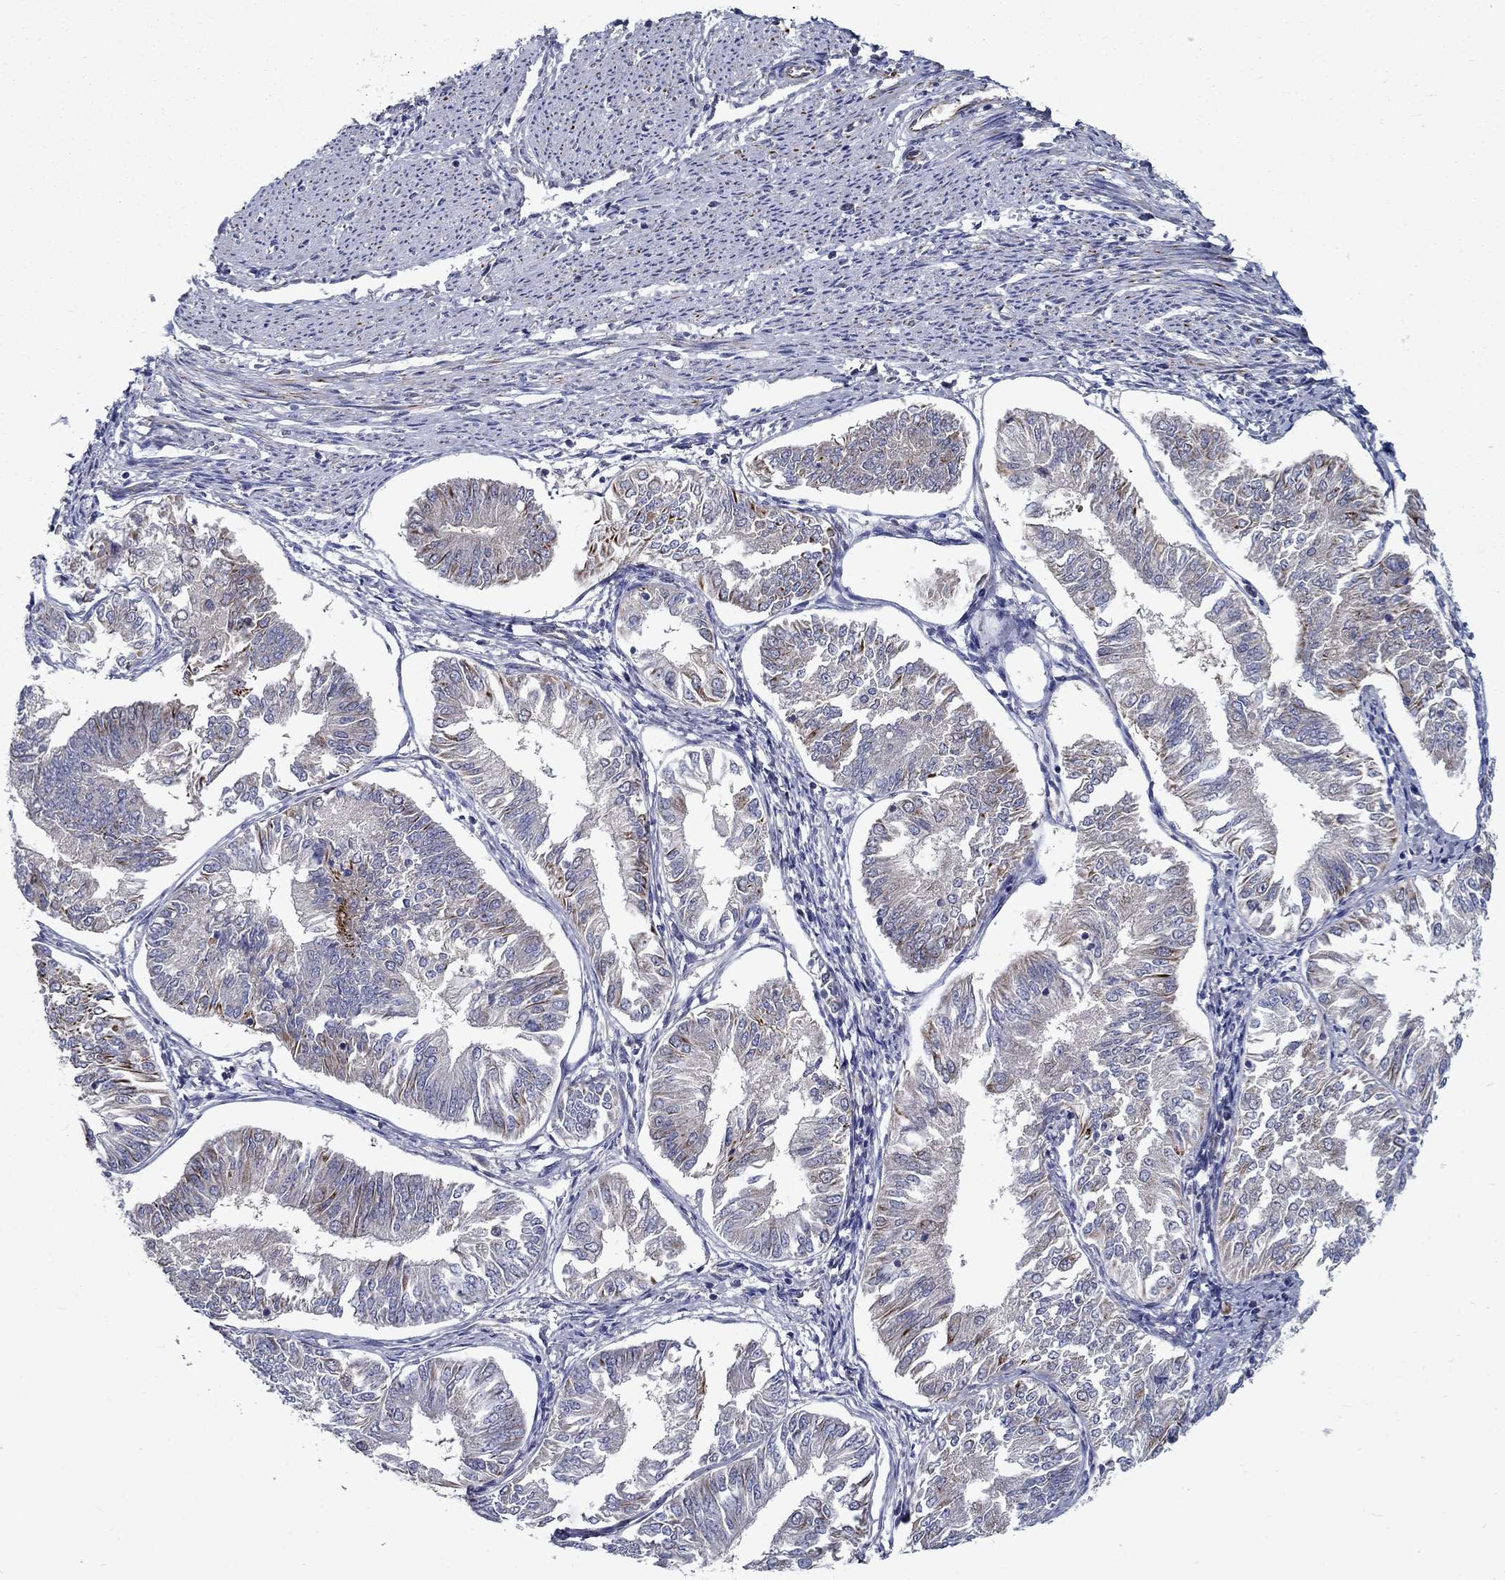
{"staining": {"intensity": "strong", "quantity": "<25%", "location": "cytoplasmic/membranous"}, "tissue": "endometrial cancer", "cell_type": "Tumor cells", "image_type": "cancer", "snomed": [{"axis": "morphology", "description": "Adenocarcinoma, NOS"}, {"axis": "topography", "description": "Endometrium"}], "caption": "Immunohistochemistry micrograph of human endometrial adenocarcinoma stained for a protein (brown), which shows medium levels of strong cytoplasmic/membranous positivity in approximately <25% of tumor cells.", "gene": "LACTB2", "patient": {"sex": "female", "age": 58}}